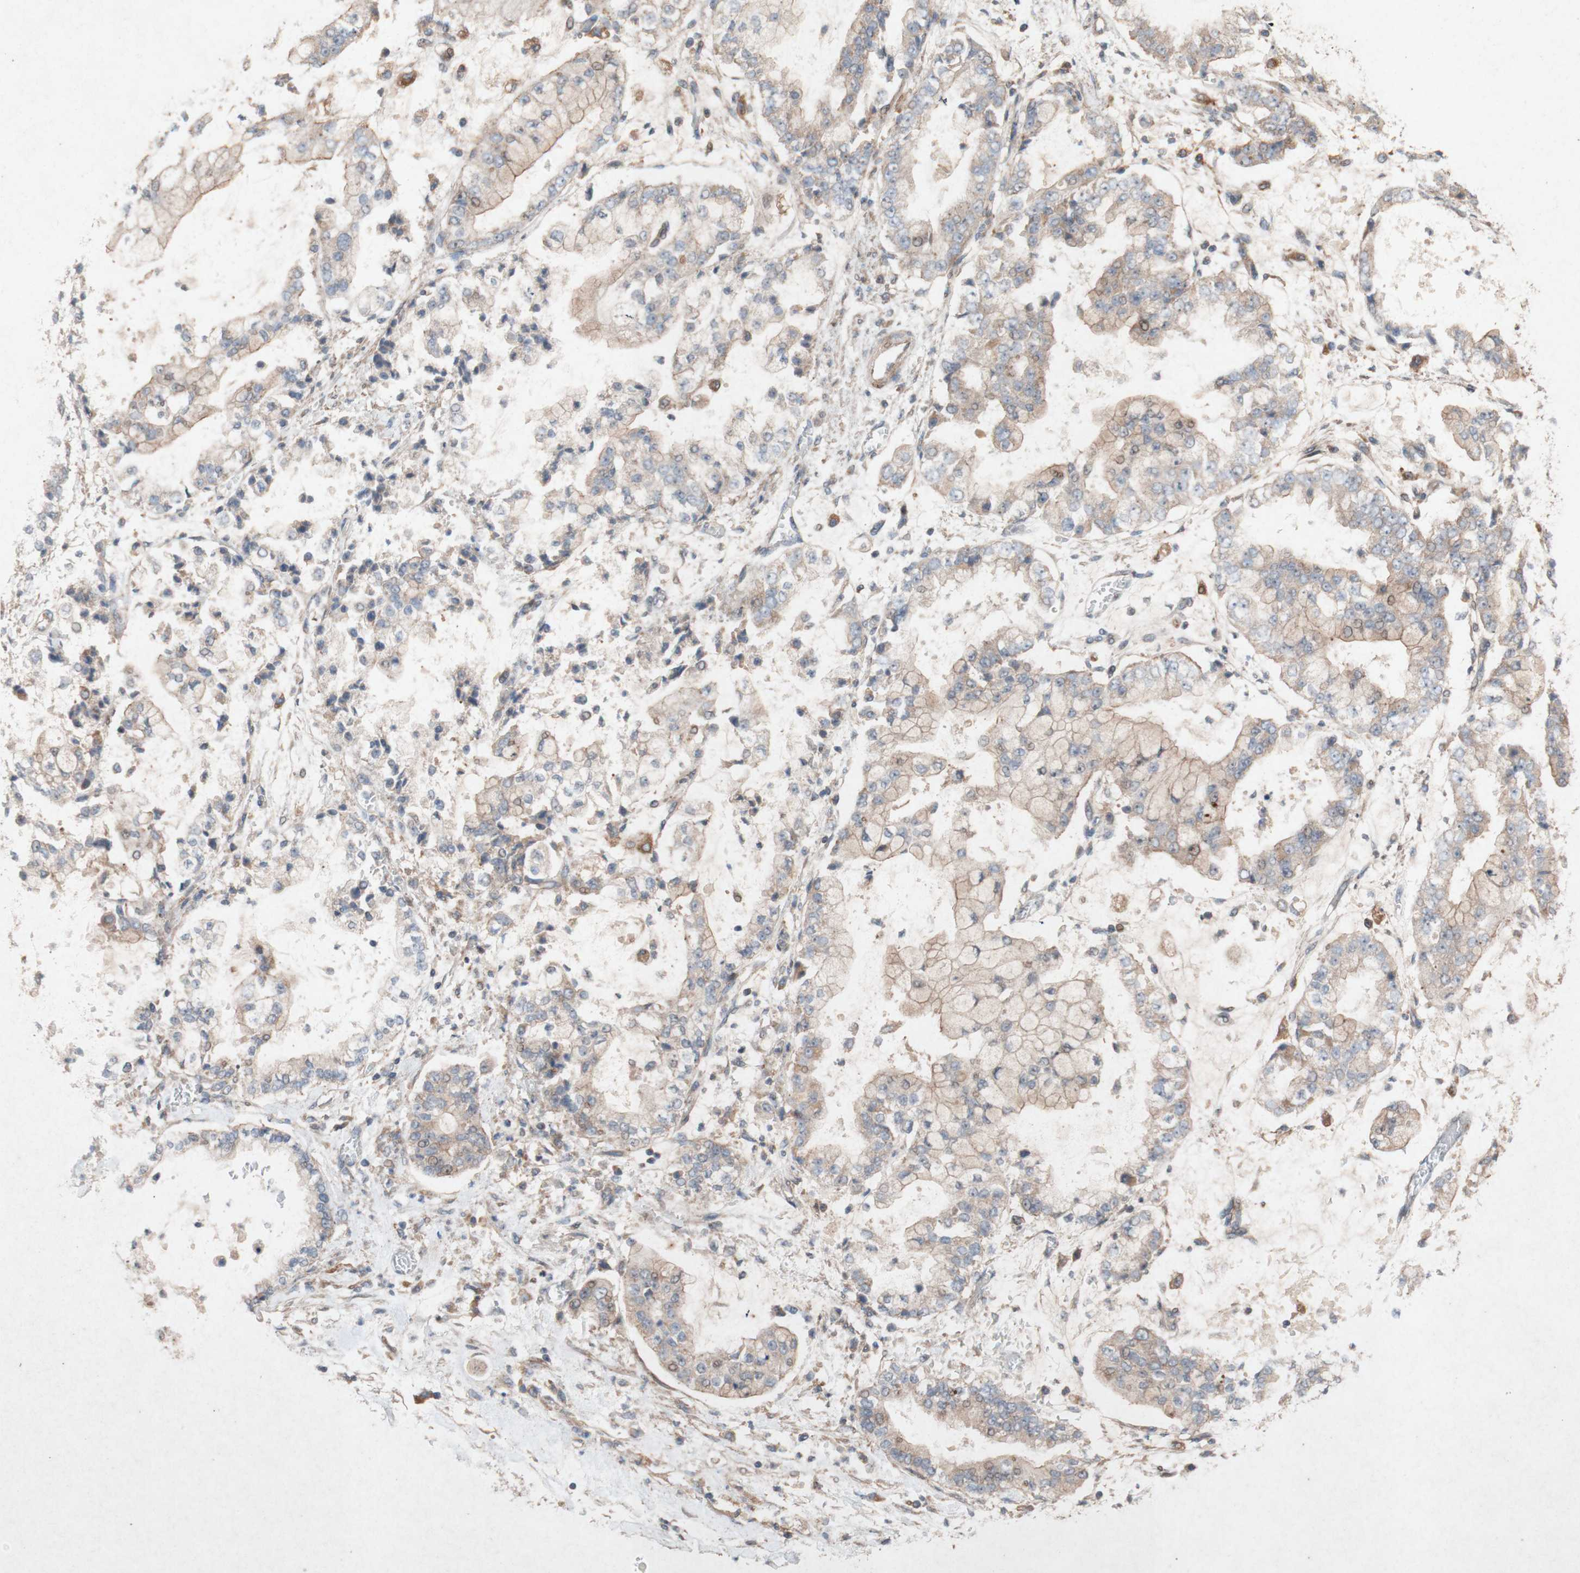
{"staining": {"intensity": "weak", "quantity": ">75%", "location": "cytoplasmic/membranous"}, "tissue": "stomach cancer", "cell_type": "Tumor cells", "image_type": "cancer", "snomed": [{"axis": "morphology", "description": "Adenocarcinoma, NOS"}, {"axis": "topography", "description": "Stomach"}], "caption": "Protein expression analysis of stomach adenocarcinoma exhibits weak cytoplasmic/membranous positivity in about >75% of tumor cells.", "gene": "ATP6V1F", "patient": {"sex": "male", "age": 76}}